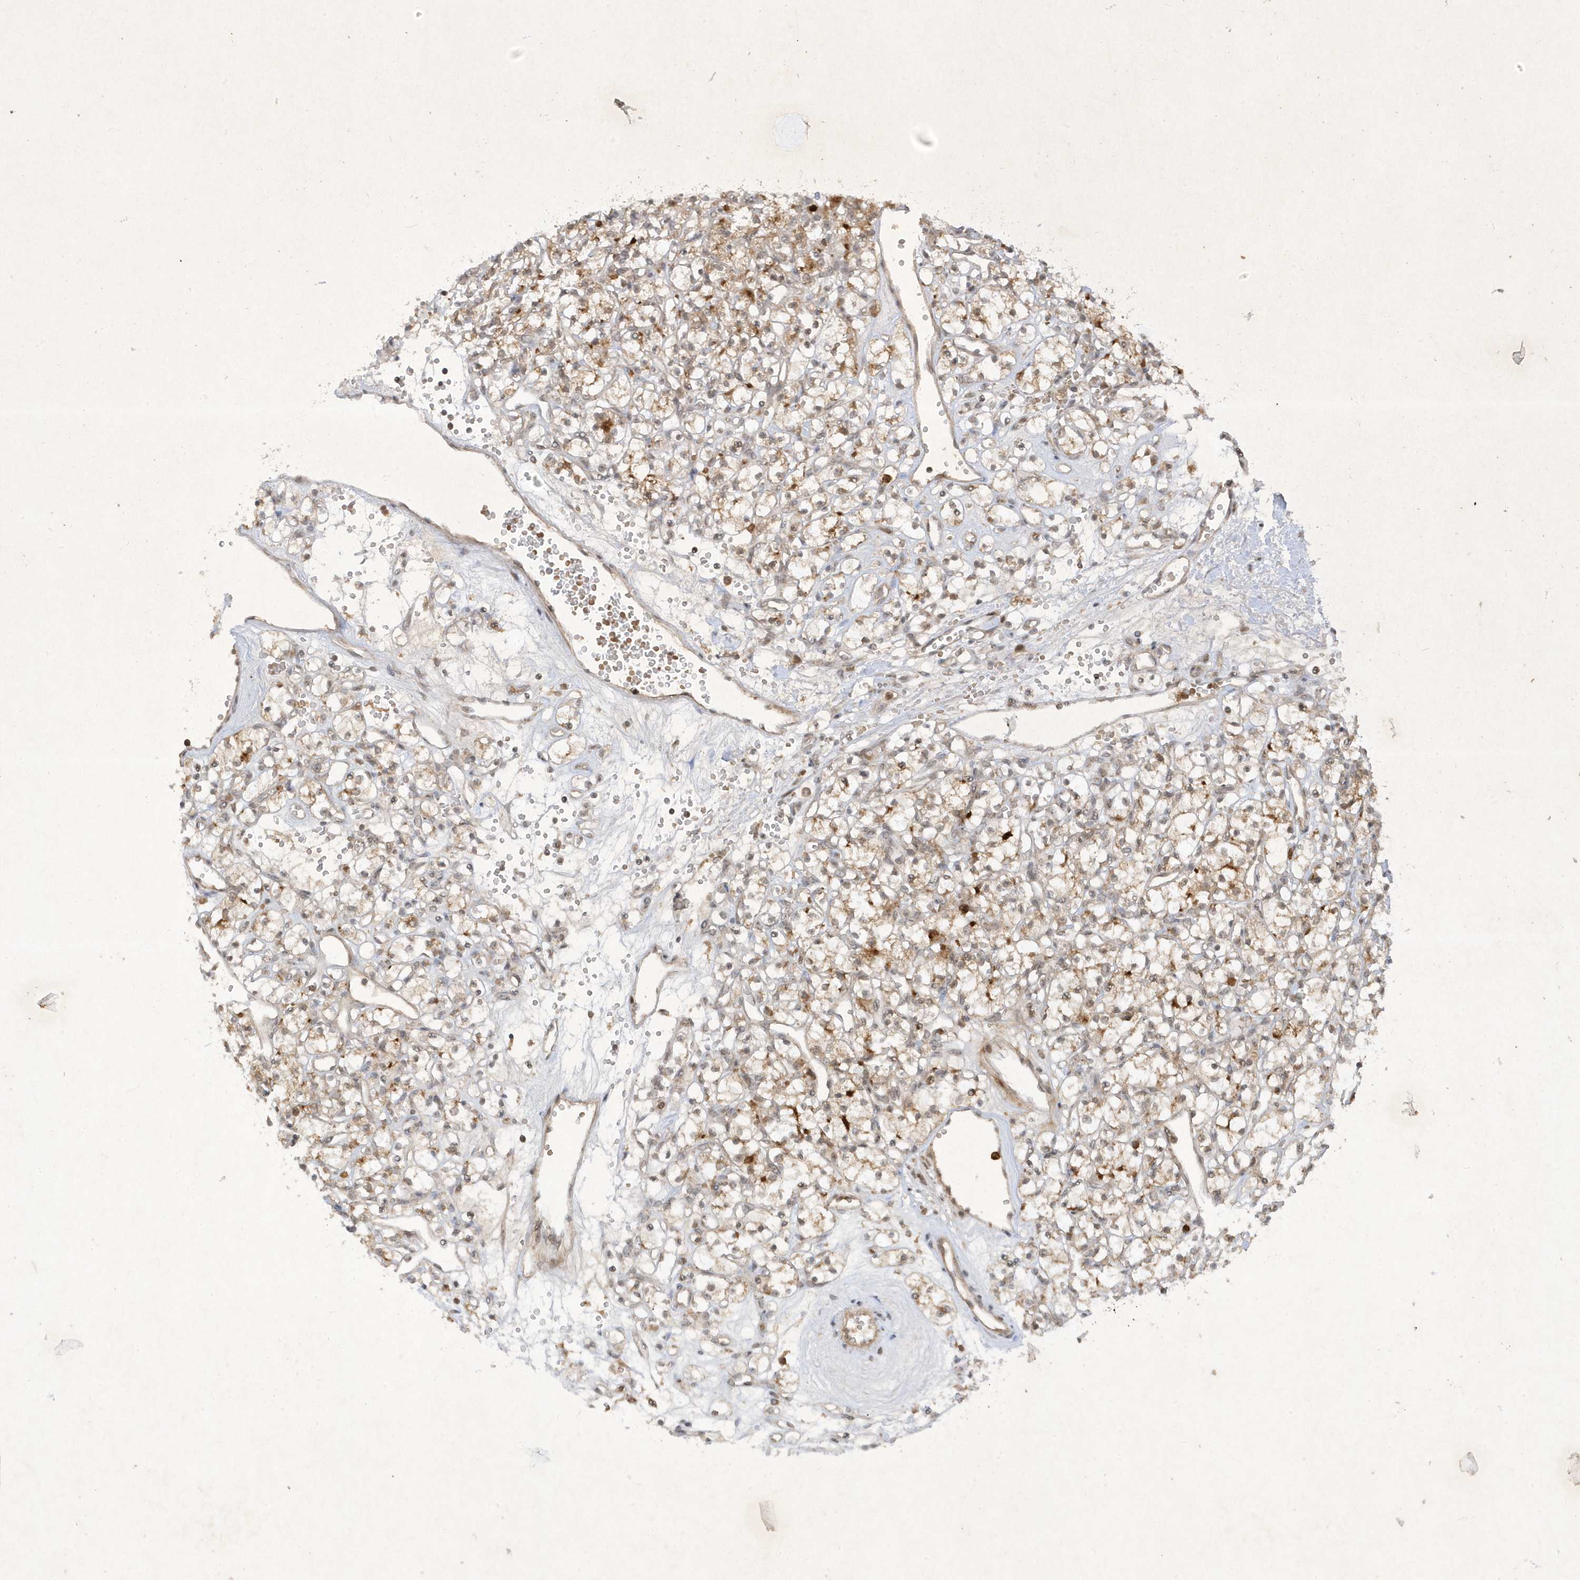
{"staining": {"intensity": "moderate", "quantity": "25%-75%", "location": "cytoplasmic/membranous,nuclear"}, "tissue": "renal cancer", "cell_type": "Tumor cells", "image_type": "cancer", "snomed": [{"axis": "morphology", "description": "Adenocarcinoma, NOS"}, {"axis": "topography", "description": "Kidney"}], "caption": "High-magnification brightfield microscopy of renal adenocarcinoma stained with DAB (3,3'-diaminobenzidine) (brown) and counterstained with hematoxylin (blue). tumor cells exhibit moderate cytoplasmic/membranous and nuclear expression is identified in approximately25%-75% of cells.", "gene": "ZNF213", "patient": {"sex": "female", "age": 59}}